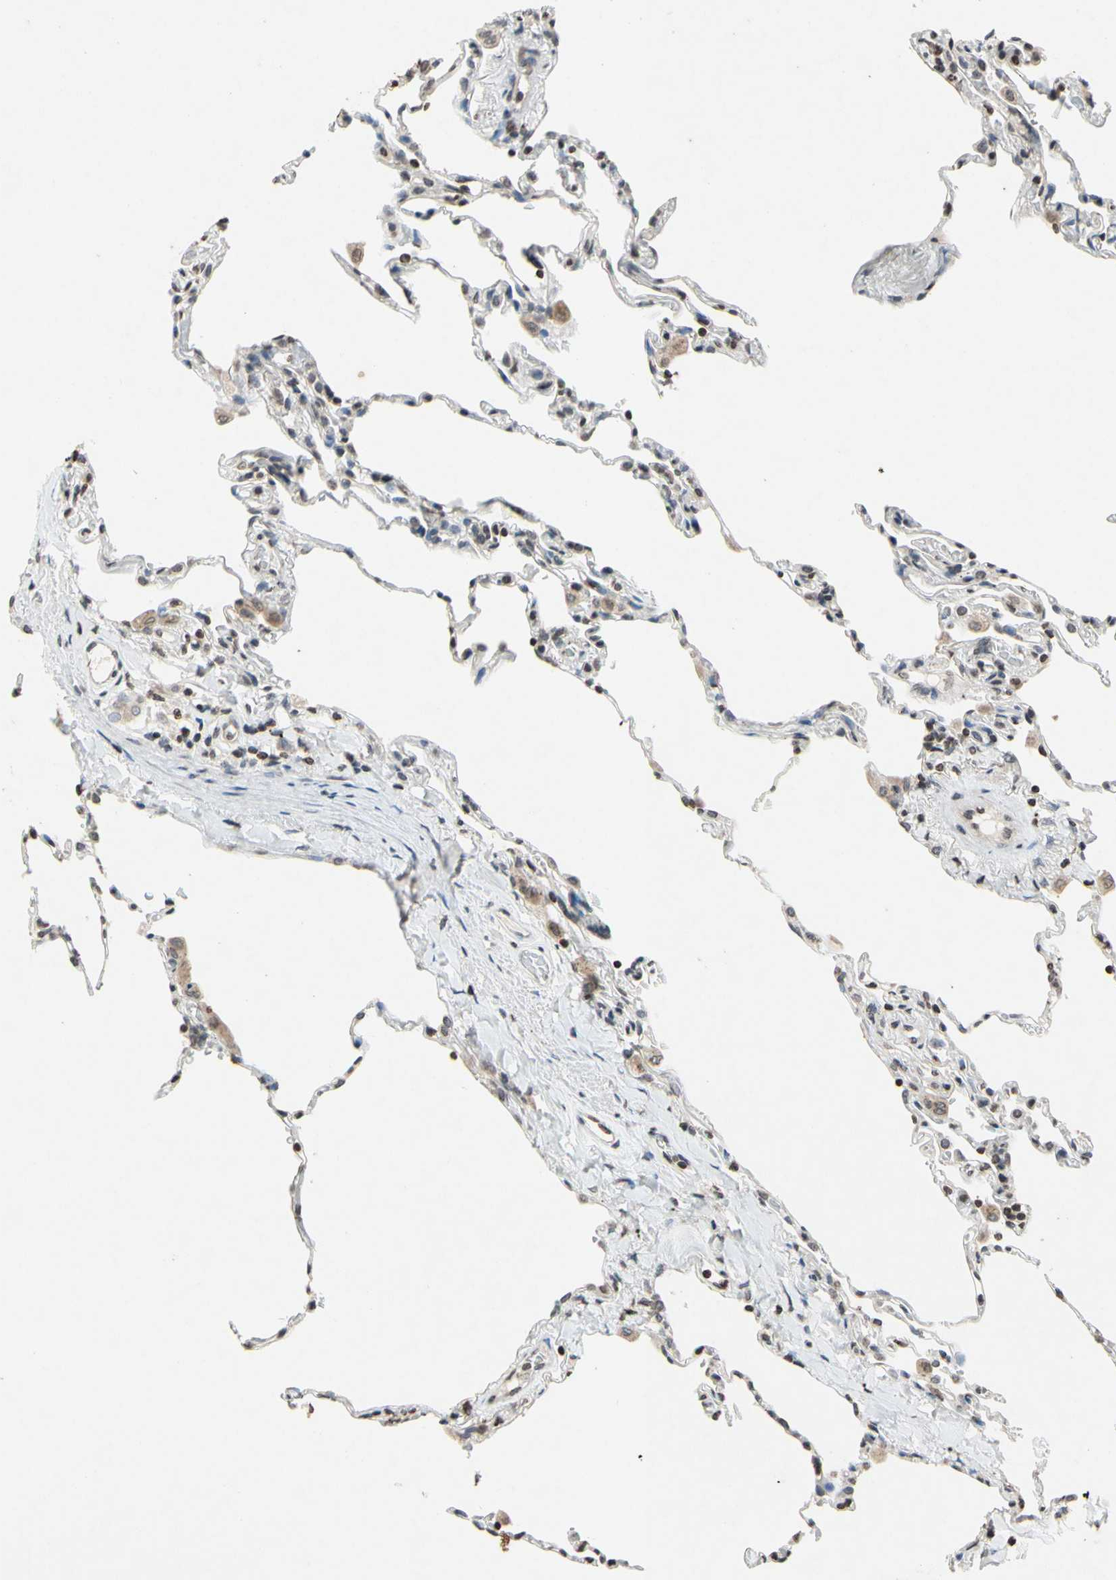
{"staining": {"intensity": "weak", "quantity": "25%-75%", "location": "nuclear"}, "tissue": "lung", "cell_type": "Alveolar cells", "image_type": "normal", "snomed": [{"axis": "morphology", "description": "Normal tissue, NOS"}, {"axis": "topography", "description": "Lung"}], "caption": "Protein staining displays weak nuclear expression in approximately 25%-75% of alveolar cells in unremarkable lung.", "gene": "CLDN11", "patient": {"sex": "male", "age": 59}}